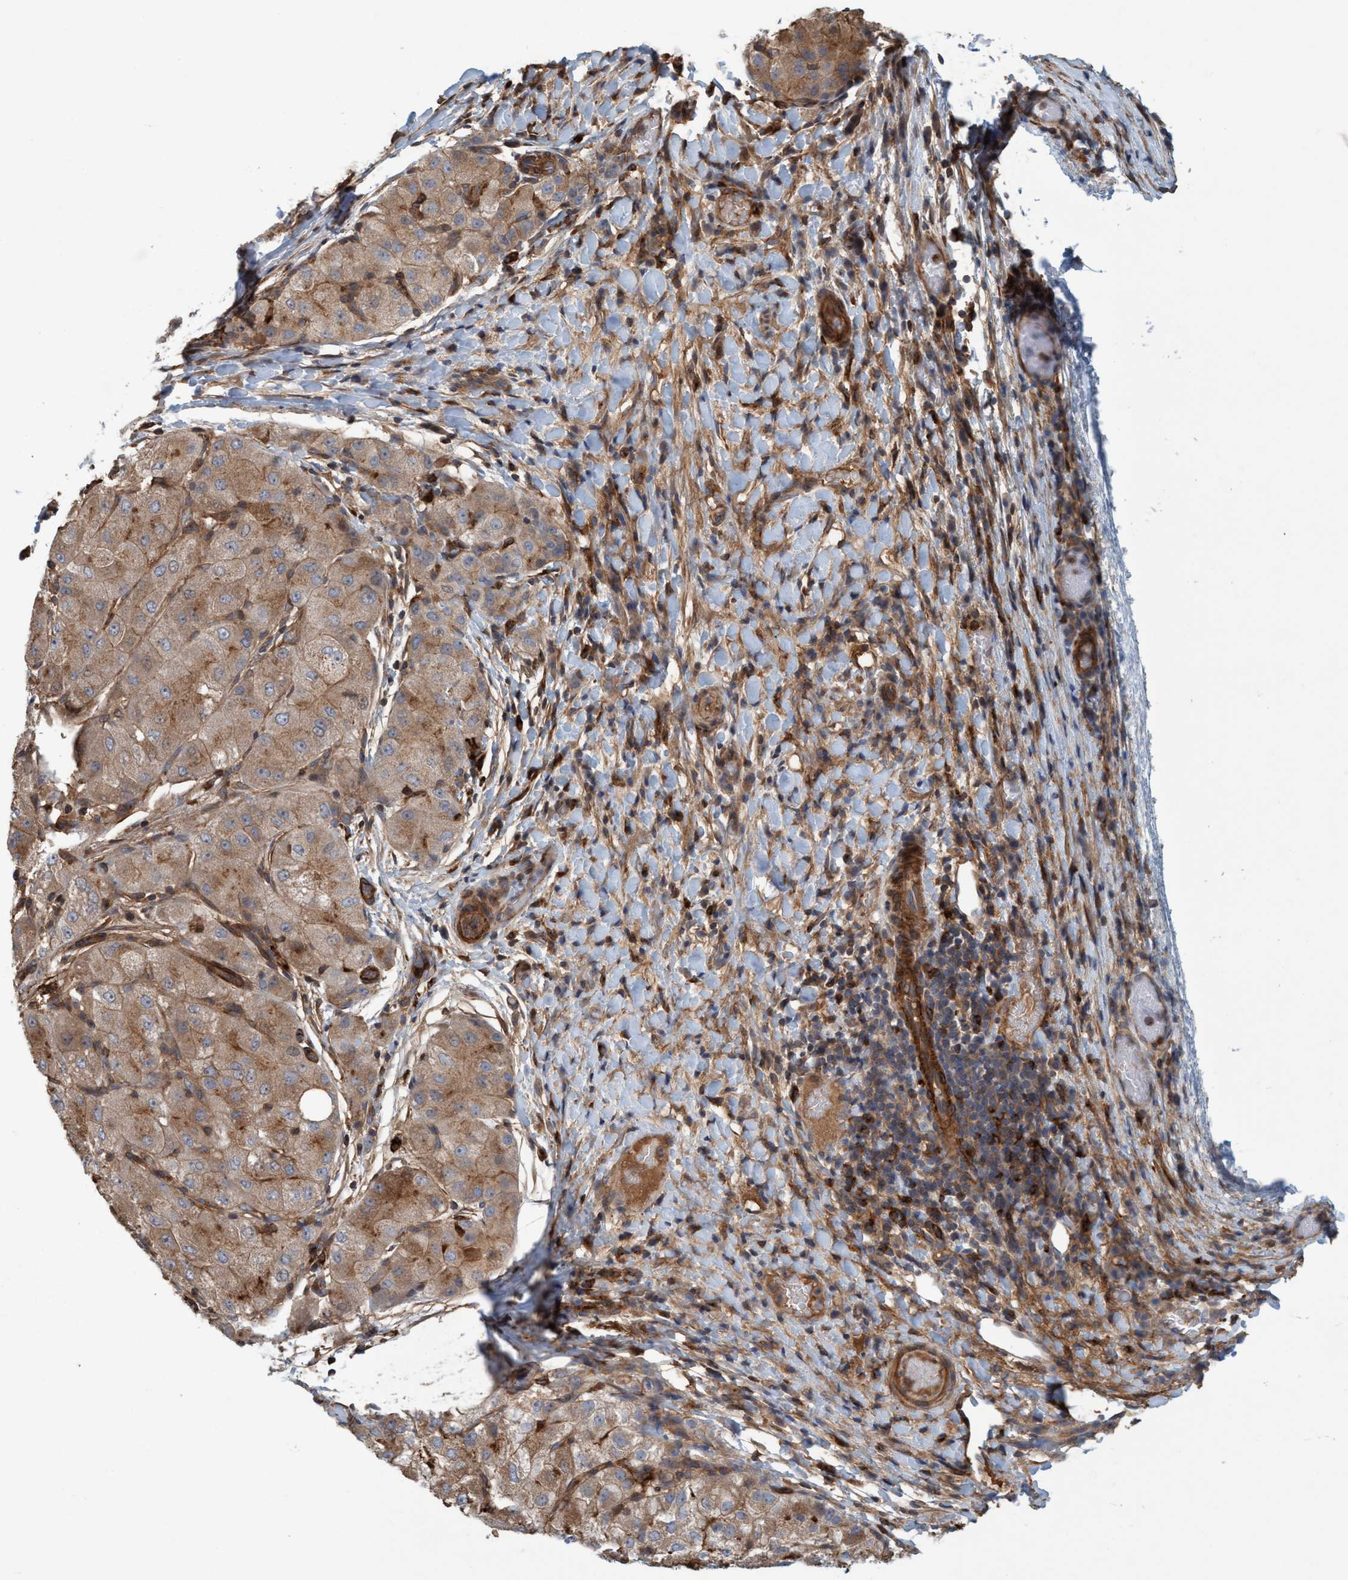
{"staining": {"intensity": "moderate", "quantity": ">75%", "location": "cytoplasmic/membranous"}, "tissue": "liver cancer", "cell_type": "Tumor cells", "image_type": "cancer", "snomed": [{"axis": "morphology", "description": "Carcinoma, Hepatocellular, NOS"}, {"axis": "topography", "description": "Liver"}], "caption": "Immunohistochemistry histopathology image of liver hepatocellular carcinoma stained for a protein (brown), which displays medium levels of moderate cytoplasmic/membranous expression in approximately >75% of tumor cells.", "gene": "SPECC1", "patient": {"sex": "male", "age": 80}}